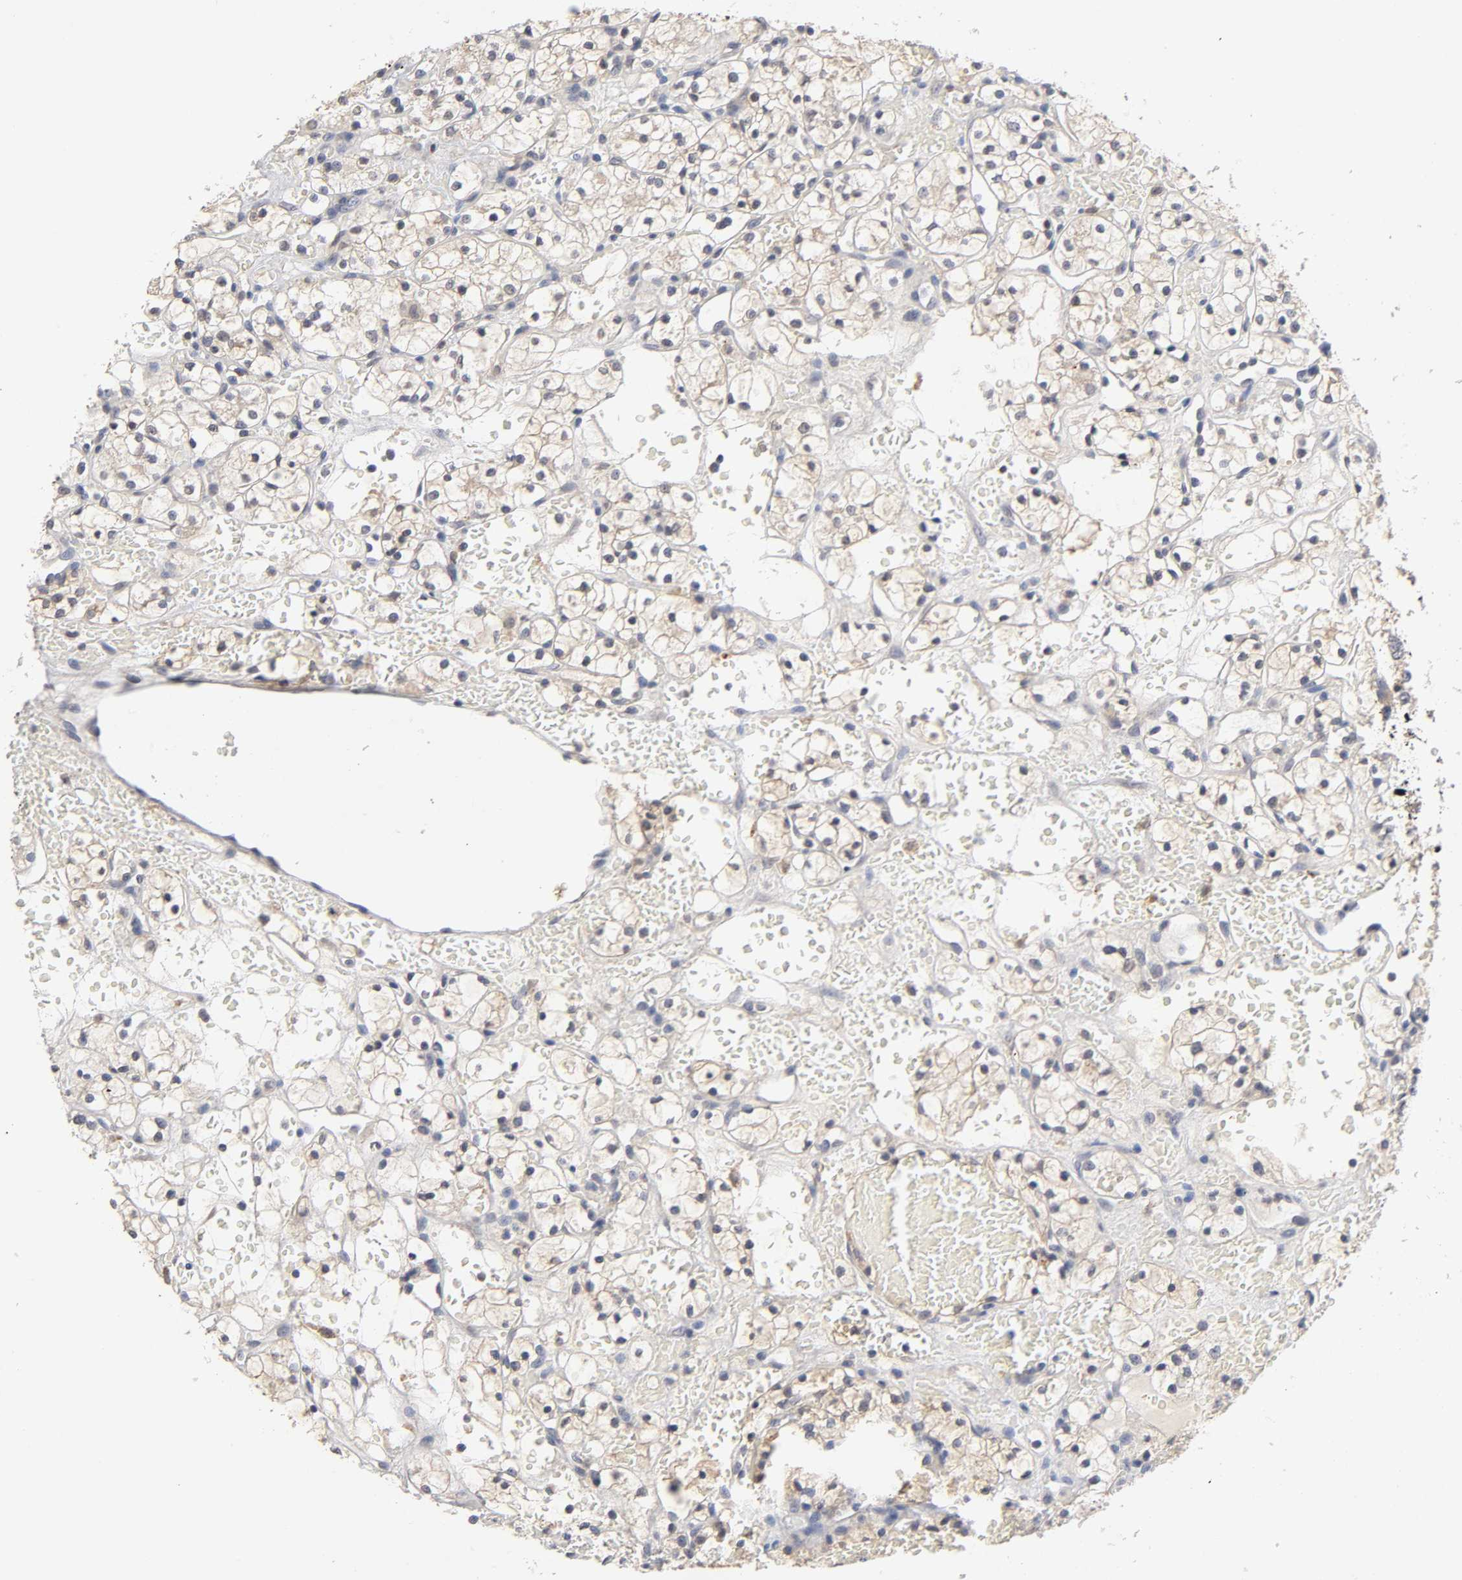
{"staining": {"intensity": "negative", "quantity": "none", "location": "none"}, "tissue": "renal cancer", "cell_type": "Tumor cells", "image_type": "cancer", "snomed": [{"axis": "morphology", "description": "Adenocarcinoma, NOS"}, {"axis": "topography", "description": "Kidney"}], "caption": "Immunohistochemistry of human renal adenocarcinoma exhibits no expression in tumor cells.", "gene": "CXADR", "patient": {"sex": "female", "age": 60}}